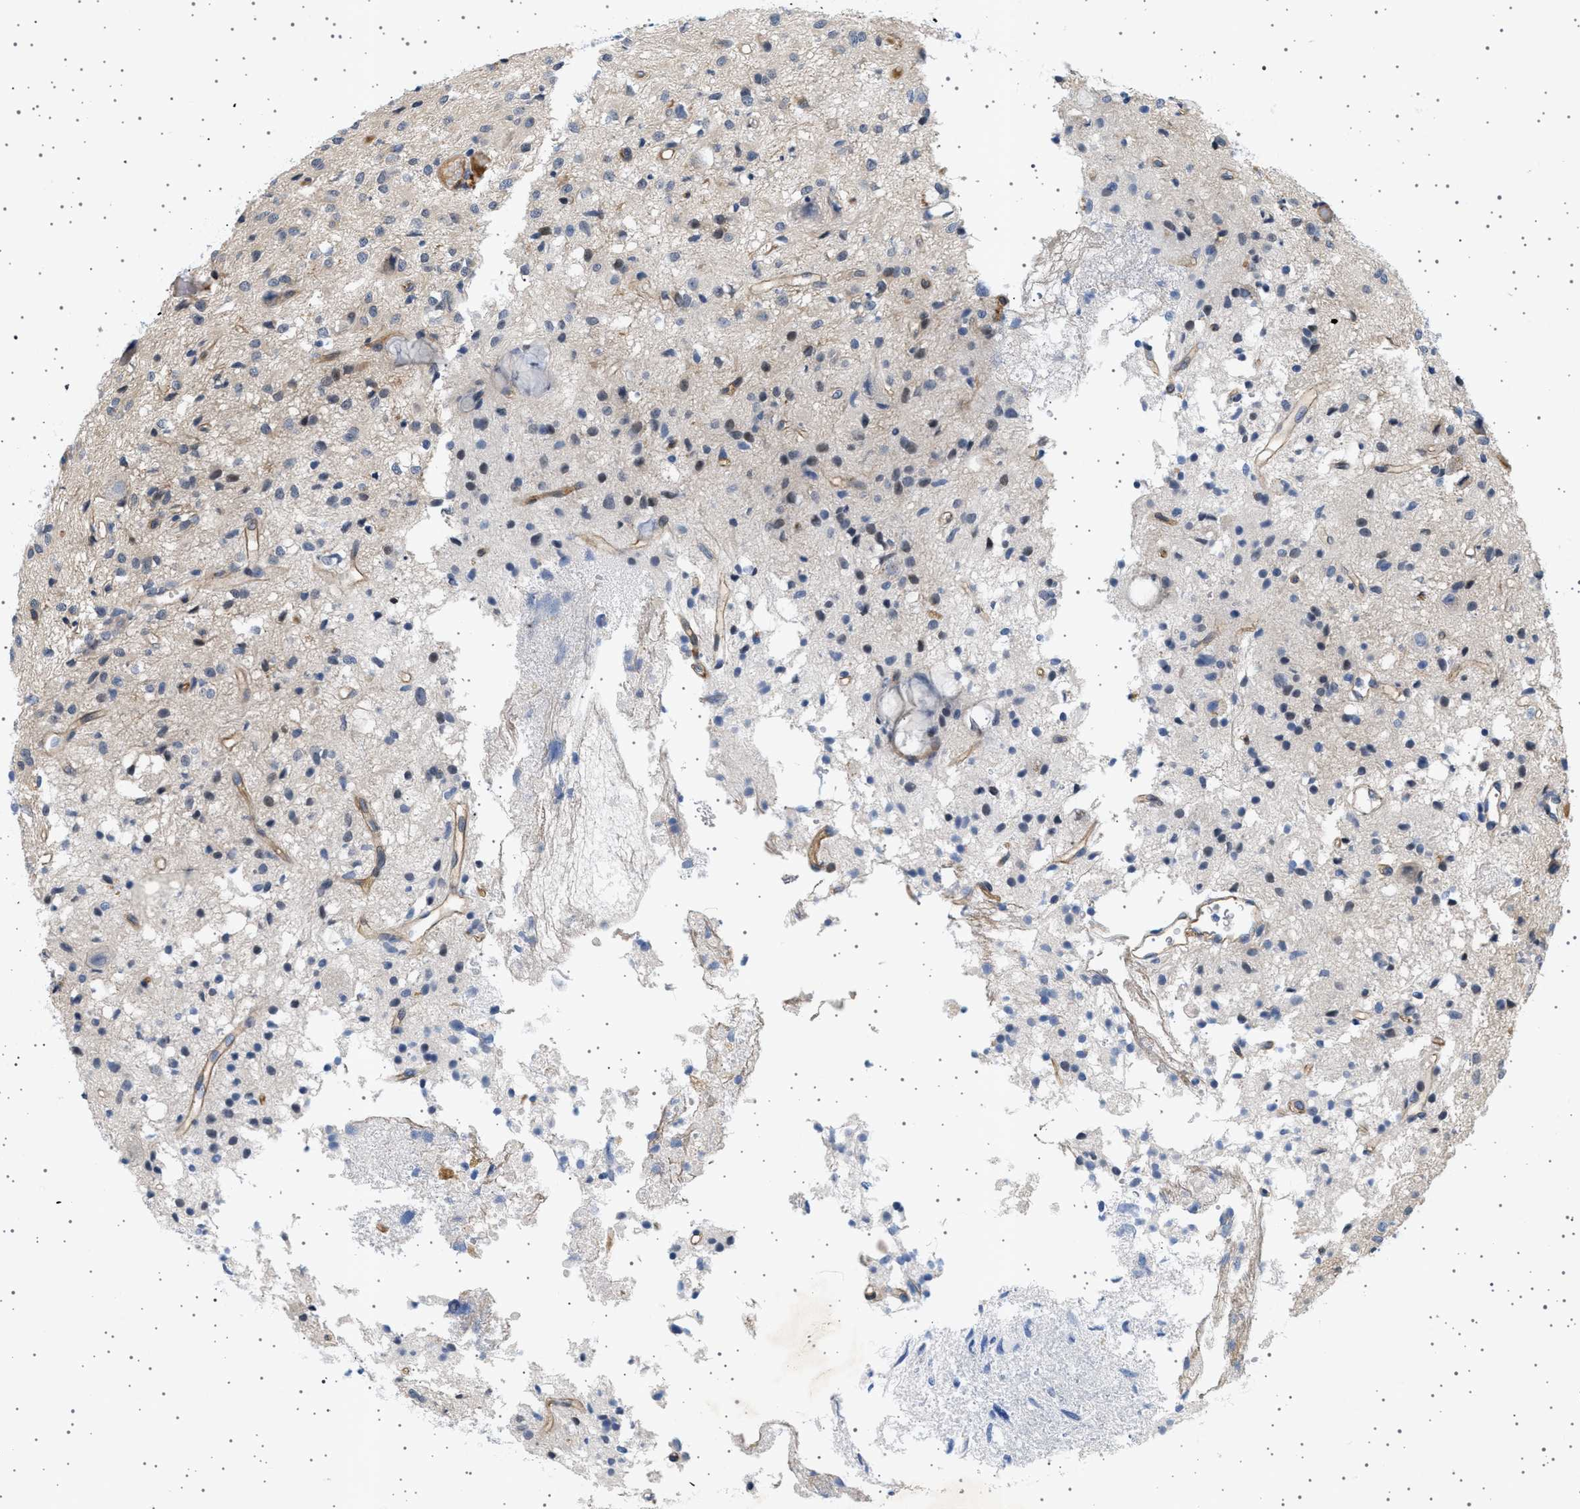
{"staining": {"intensity": "weak", "quantity": "<25%", "location": "nuclear"}, "tissue": "glioma", "cell_type": "Tumor cells", "image_type": "cancer", "snomed": [{"axis": "morphology", "description": "Glioma, malignant, High grade"}, {"axis": "topography", "description": "Brain"}], "caption": "Immunohistochemistry micrograph of neoplastic tissue: human high-grade glioma (malignant) stained with DAB shows no significant protein positivity in tumor cells.", "gene": "PLPP6", "patient": {"sex": "female", "age": 59}}